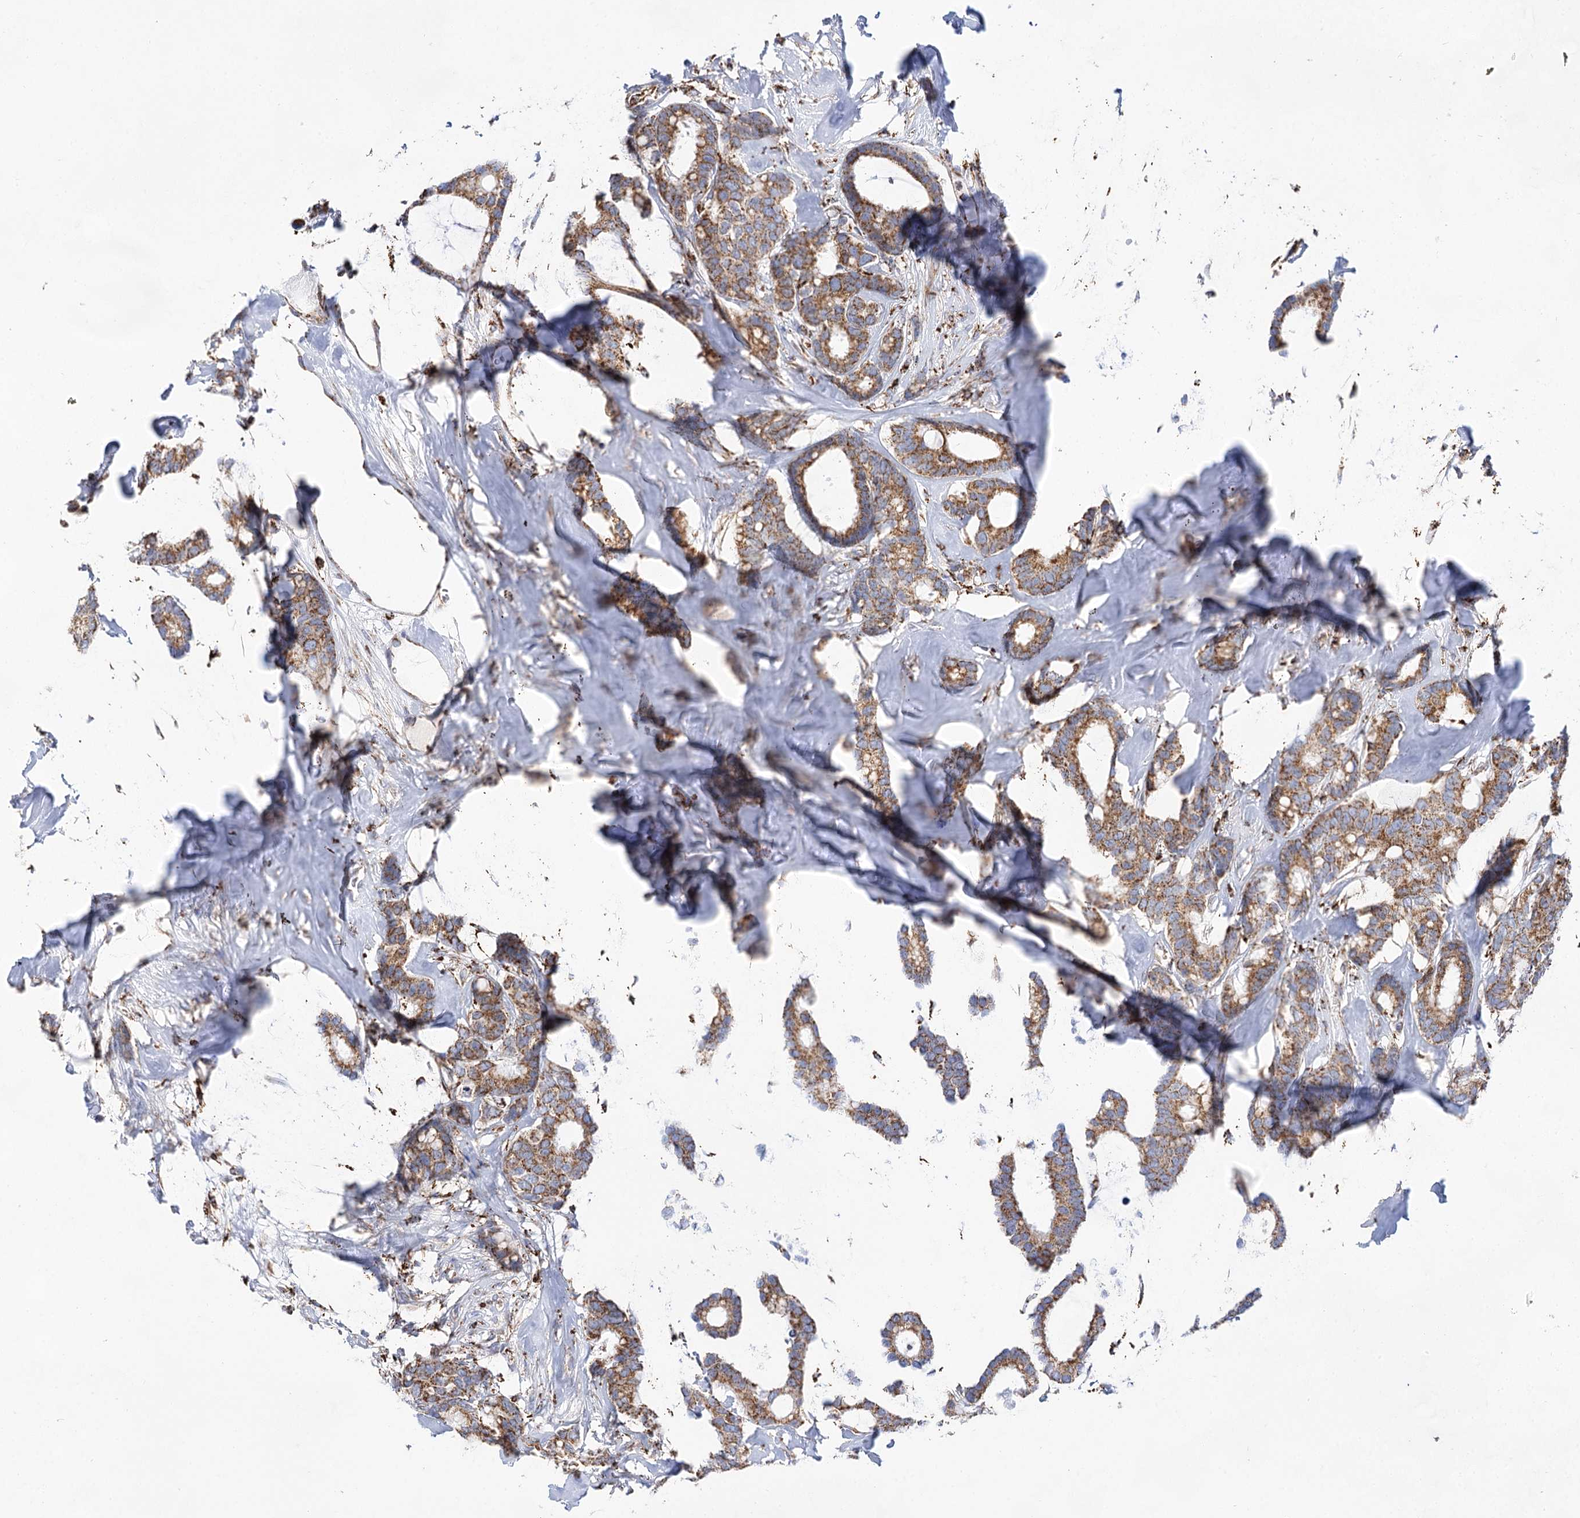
{"staining": {"intensity": "moderate", "quantity": ">75%", "location": "cytoplasmic/membranous"}, "tissue": "breast cancer", "cell_type": "Tumor cells", "image_type": "cancer", "snomed": [{"axis": "morphology", "description": "Duct carcinoma"}, {"axis": "topography", "description": "Breast"}], "caption": "A photomicrograph of human breast cancer (infiltrating ductal carcinoma) stained for a protein exhibits moderate cytoplasmic/membranous brown staining in tumor cells.", "gene": "NADK2", "patient": {"sex": "female", "age": 87}}